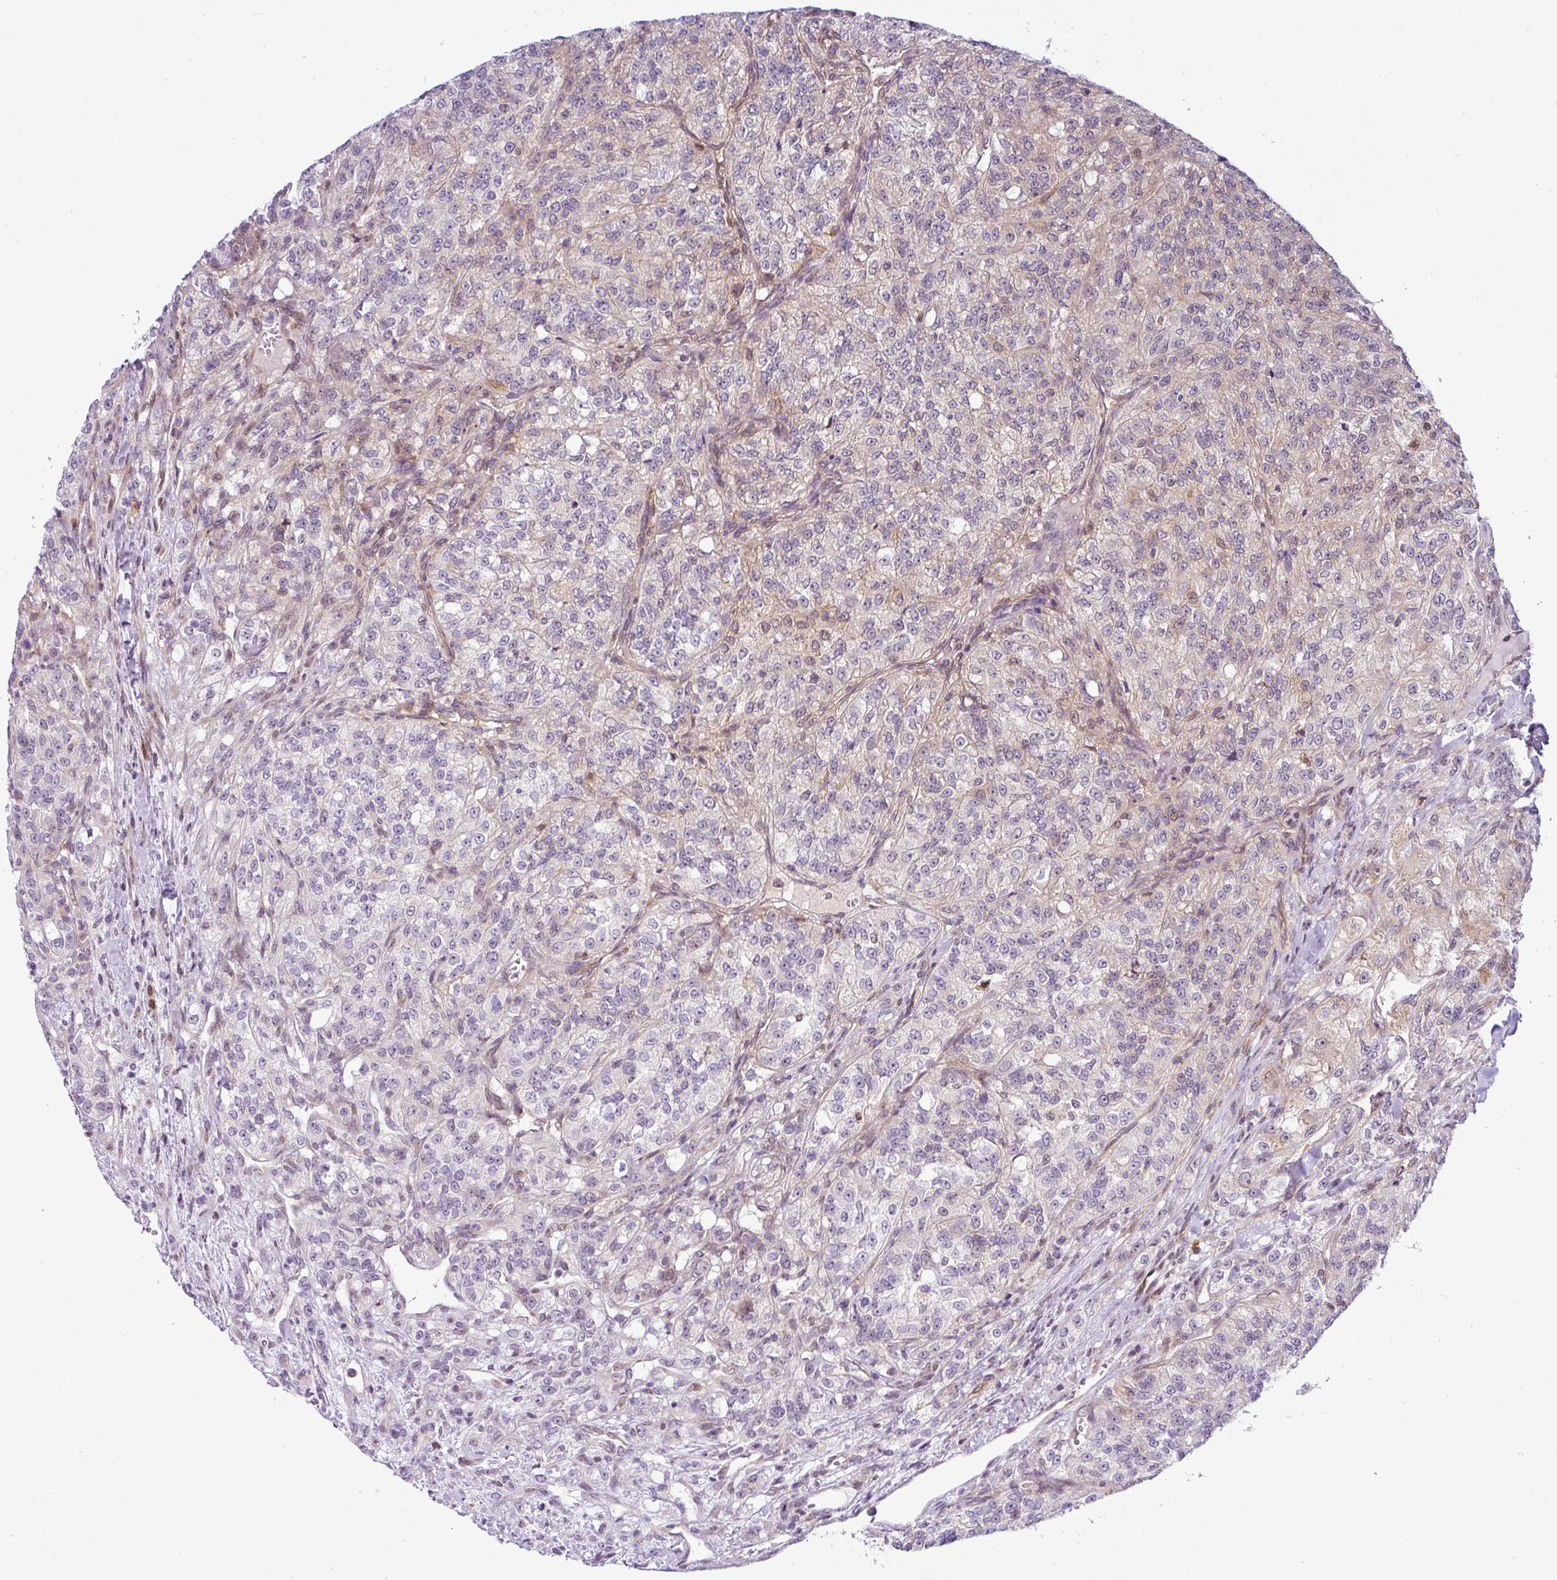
{"staining": {"intensity": "weak", "quantity": "25%-75%", "location": "cytoplasmic/membranous"}, "tissue": "renal cancer", "cell_type": "Tumor cells", "image_type": "cancer", "snomed": [{"axis": "morphology", "description": "Adenocarcinoma, NOS"}, {"axis": "topography", "description": "Kidney"}], "caption": "This is an image of IHC staining of adenocarcinoma (renal), which shows weak staining in the cytoplasmic/membranous of tumor cells.", "gene": "NDUFB2", "patient": {"sex": "female", "age": 63}}